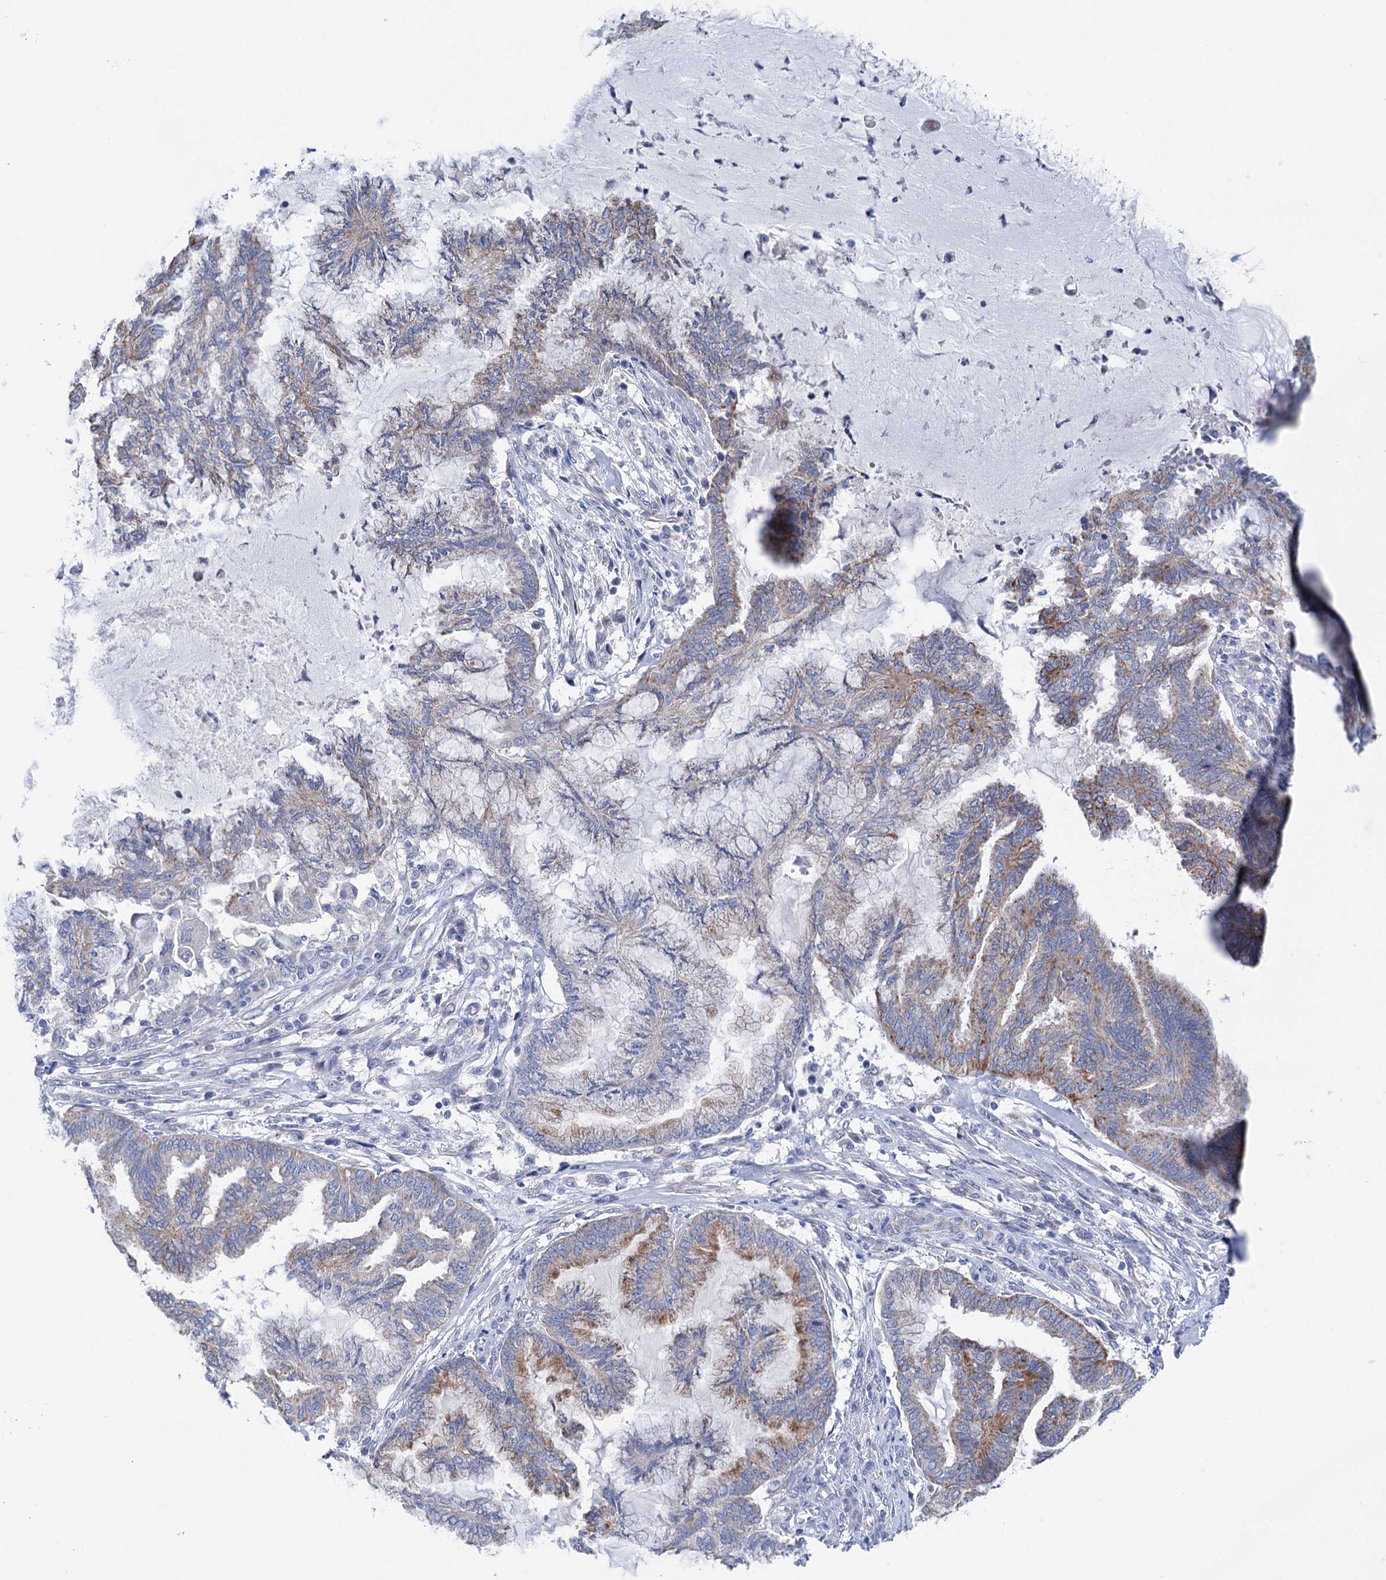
{"staining": {"intensity": "moderate", "quantity": "25%-75%", "location": "cytoplasmic/membranous"}, "tissue": "endometrial cancer", "cell_type": "Tumor cells", "image_type": "cancer", "snomed": [{"axis": "morphology", "description": "Adenocarcinoma, NOS"}, {"axis": "topography", "description": "Endometrium"}], "caption": "This histopathology image shows IHC staining of endometrial cancer, with medium moderate cytoplasmic/membranous staining in about 25%-75% of tumor cells.", "gene": "SUCLA2", "patient": {"sex": "female", "age": 86}}